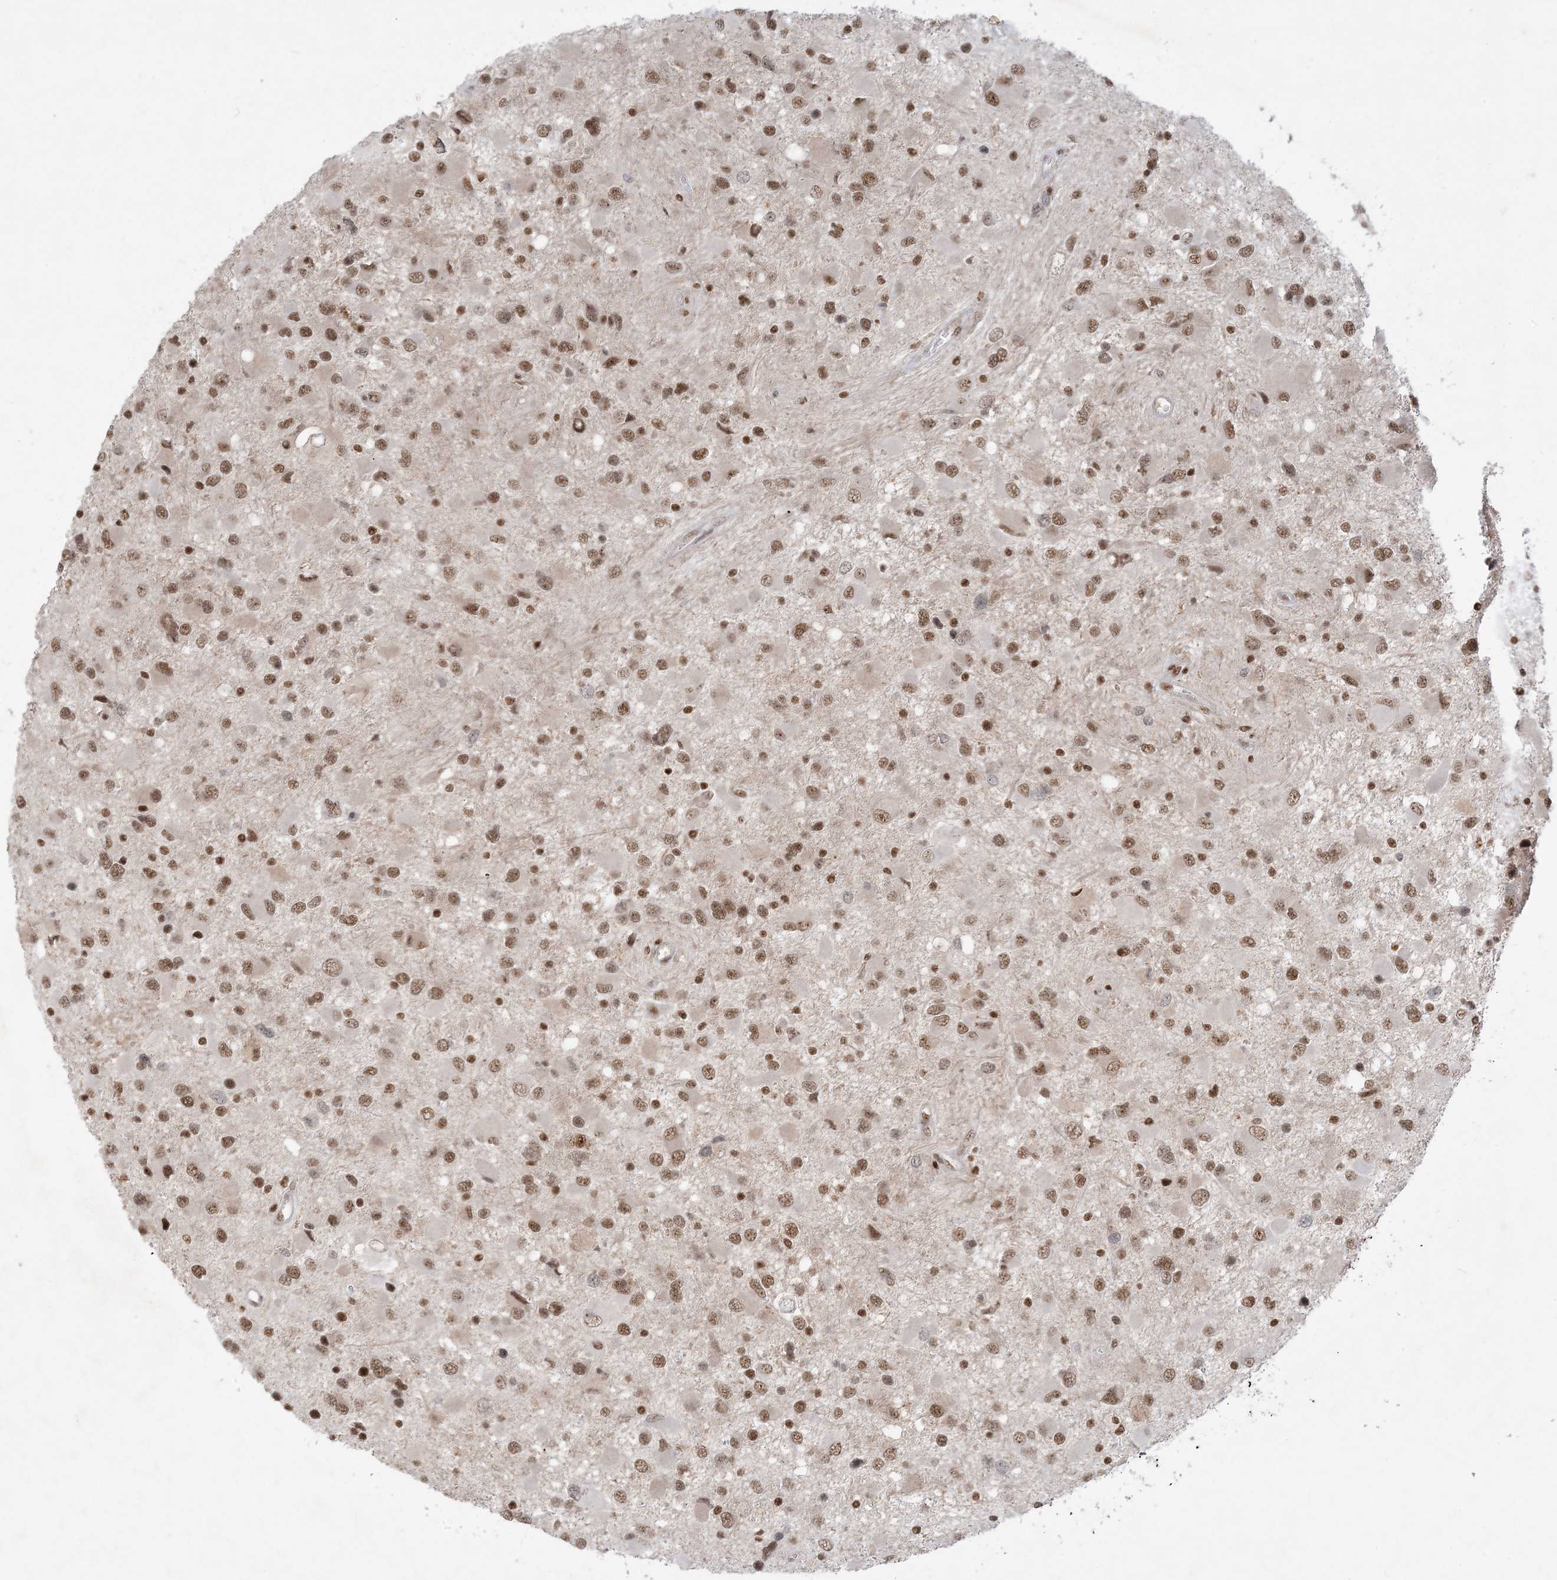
{"staining": {"intensity": "moderate", "quantity": ">75%", "location": "nuclear"}, "tissue": "glioma", "cell_type": "Tumor cells", "image_type": "cancer", "snomed": [{"axis": "morphology", "description": "Glioma, malignant, High grade"}, {"axis": "topography", "description": "Brain"}], "caption": "IHC histopathology image of glioma stained for a protein (brown), which displays medium levels of moderate nuclear staining in about >75% of tumor cells.", "gene": "PPIL2", "patient": {"sex": "male", "age": 53}}